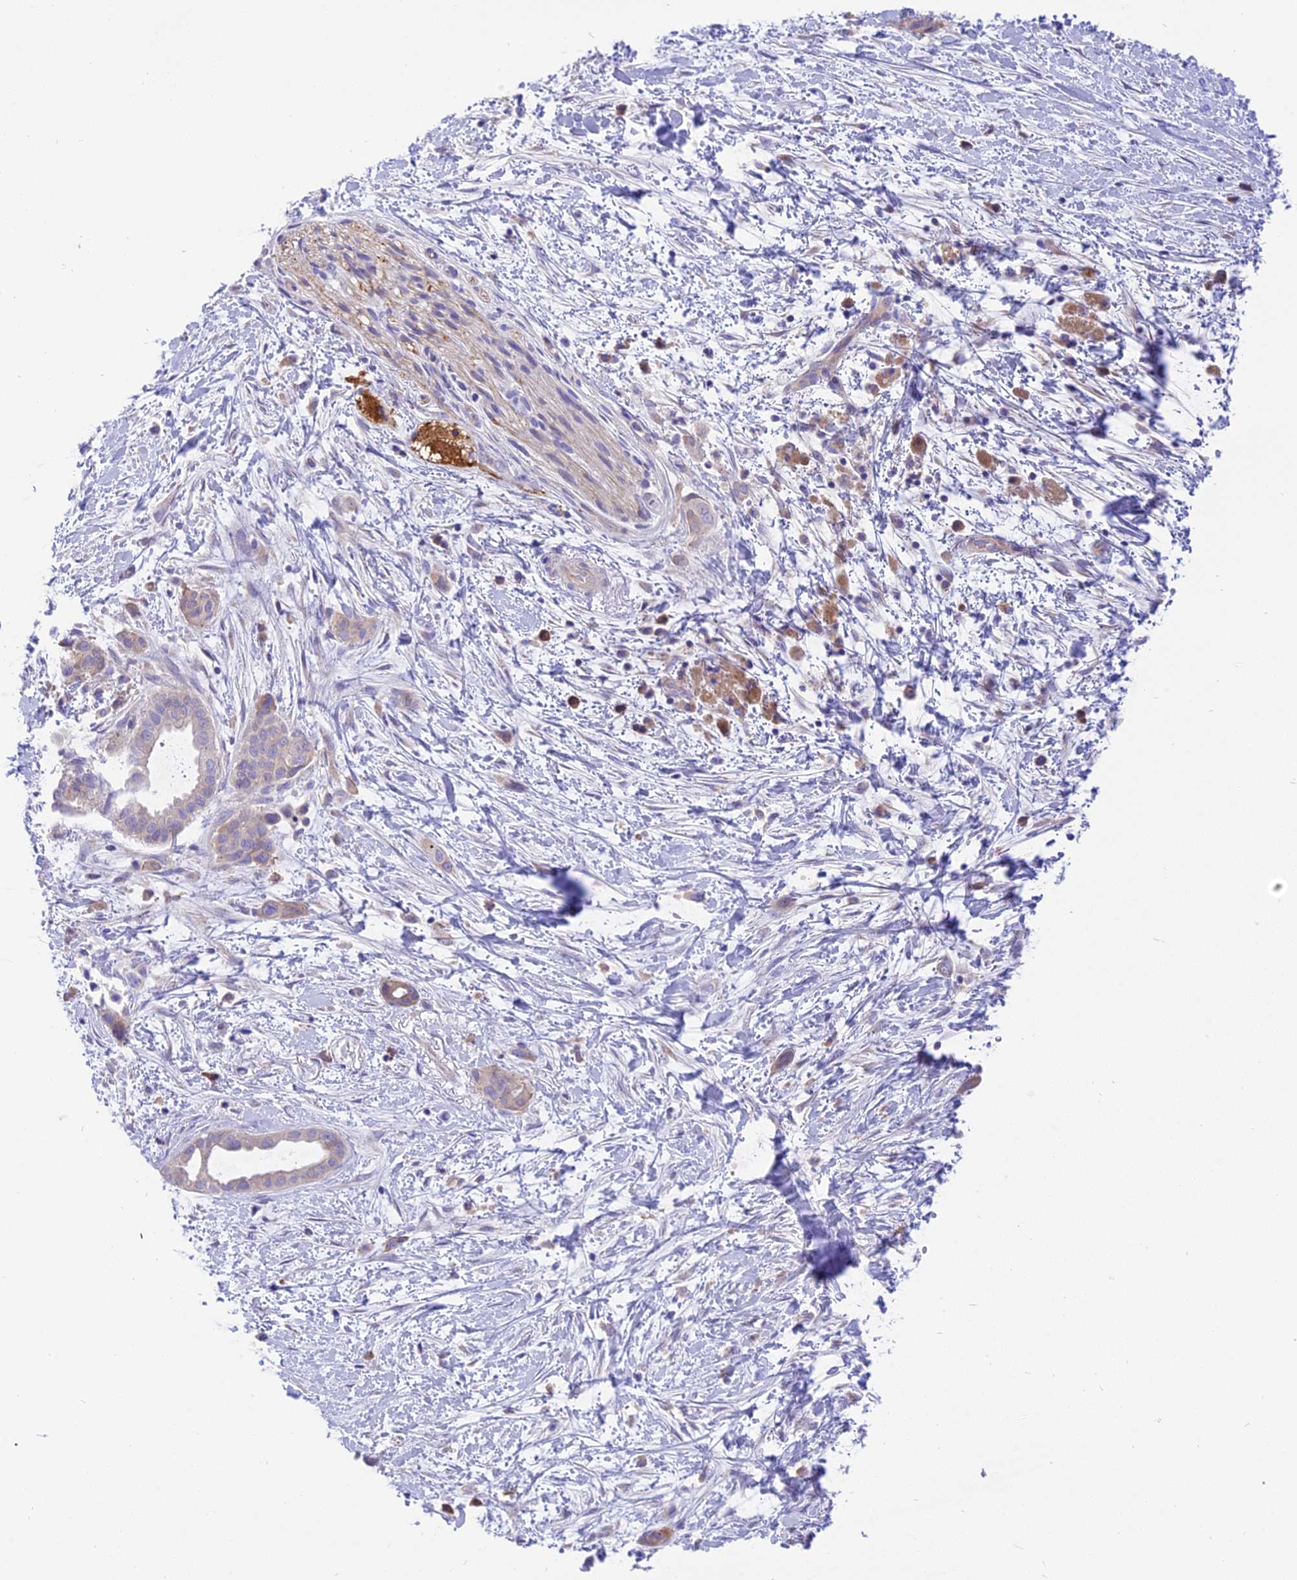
{"staining": {"intensity": "negative", "quantity": "none", "location": "none"}, "tissue": "pancreatic cancer", "cell_type": "Tumor cells", "image_type": "cancer", "snomed": [{"axis": "morphology", "description": "Normal tissue, NOS"}, {"axis": "morphology", "description": "Adenocarcinoma, NOS"}, {"axis": "topography", "description": "Pancreas"}, {"axis": "topography", "description": "Peripheral nerve tissue"}], "caption": "Histopathology image shows no protein expression in tumor cells of pancreatic adenocarcinoma tissue.", "gene": "DCAF16", "patient": {"sex": "female", "age": 63}}